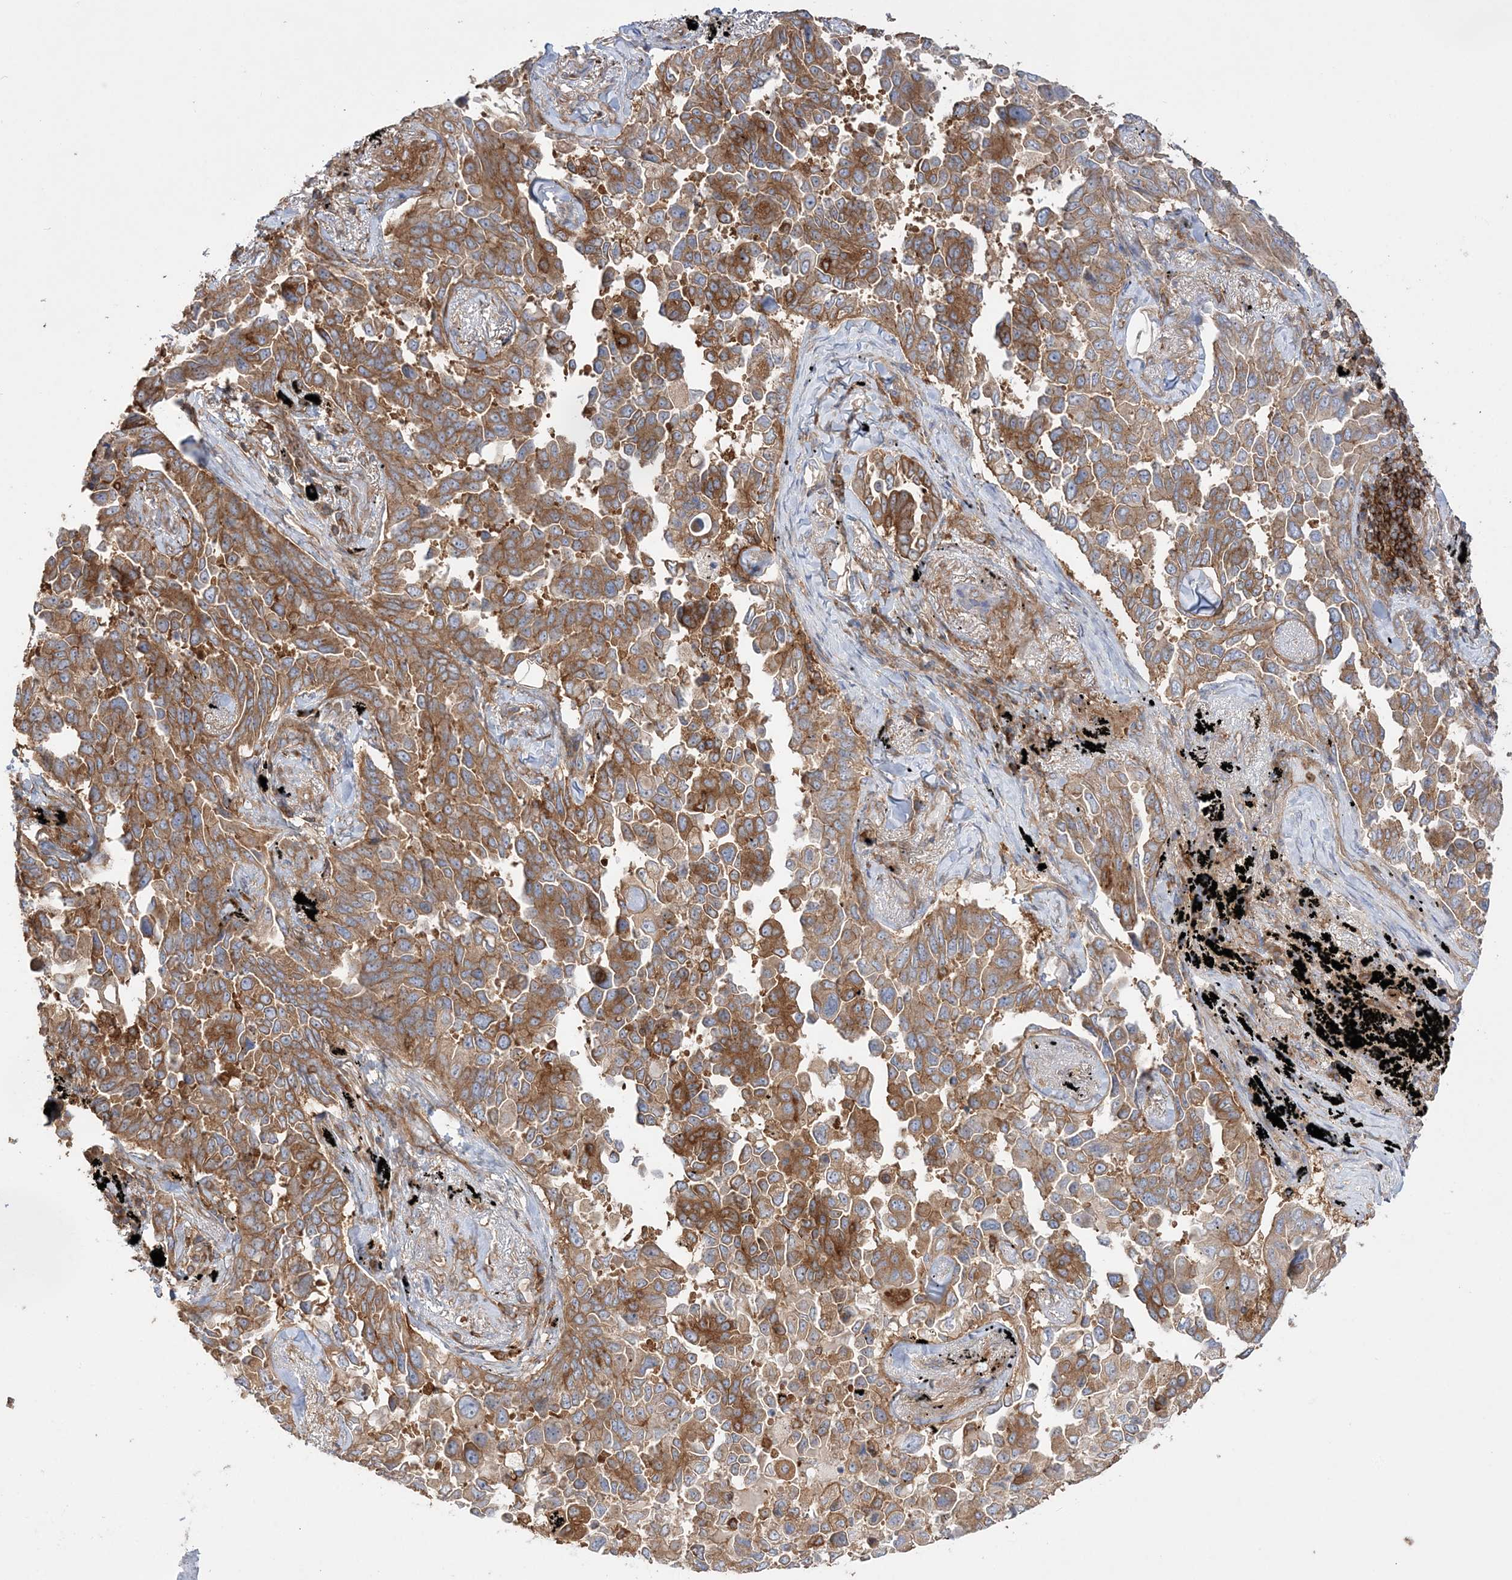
{"staining": {"intensity": "moderate", "quantity": ">75%", "location": "cytoplasmic/membranous"}, "tissue": "lung cancer", "cell_type": "Tumor cells", "image_type": "cancer", "snomed": [{"axis": "morphology", "description": "Adenocarcinoma, NOS"}, {"axis": "topography", "description": "Lung"}], "caption": "Moderate cytoplasmic/membranous positivity for a protein is appreciated in about >75% of tumor cells of lung cancer (adenocarcinoma) using immunohistochemistry (IHC).", "gene": "TBC1D5", "patient": {"sex": "female", "age": 67}}